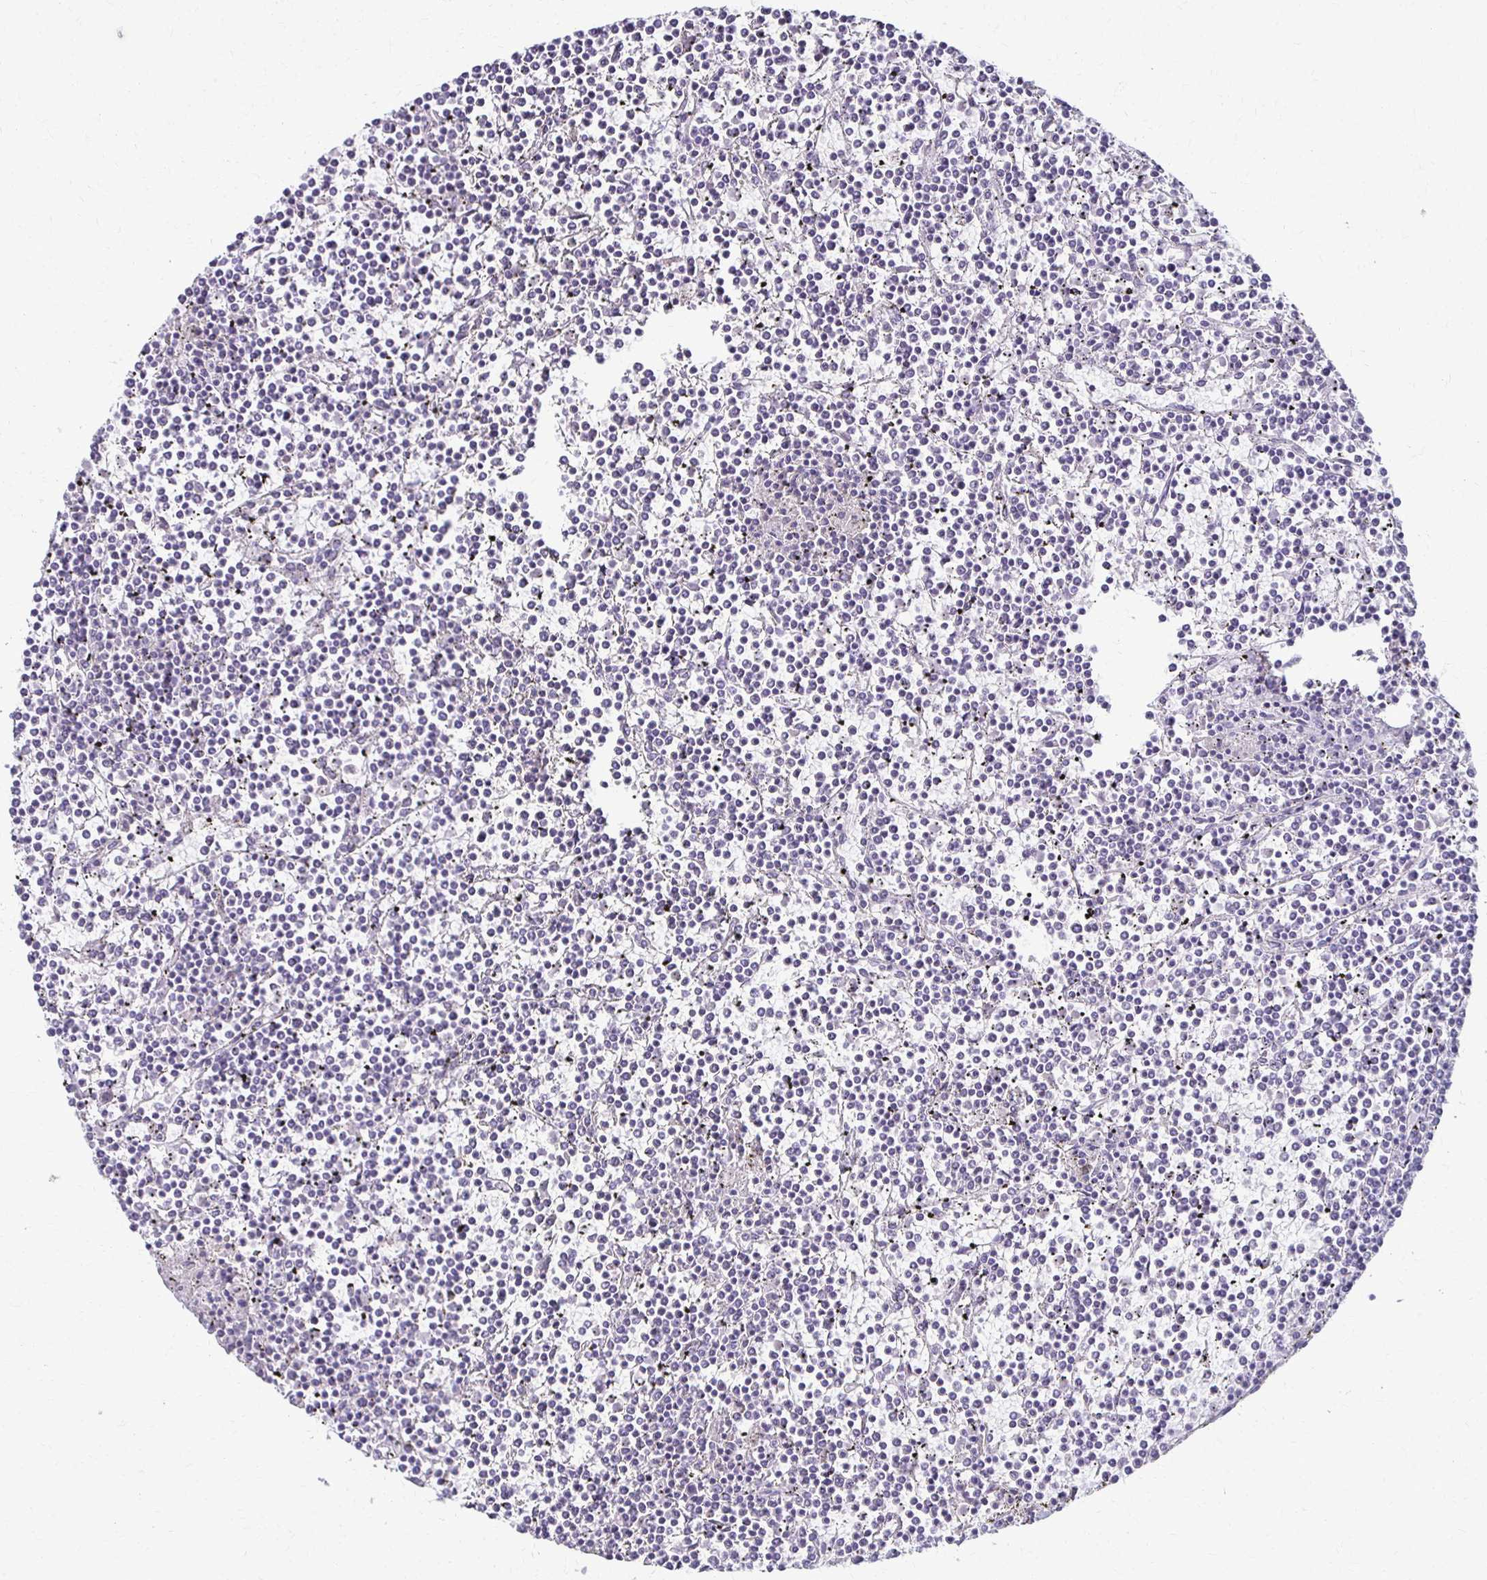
{"staining": {"intensity": "negative", "quantity": "none", "location": "none"}, "tissue": "lymphoma", "cell_type": "Tumor cells", "image_type": "cancer", "snomed": [{"axis": "morphology", "description": "Malignant lymphoma, non-Hodgkin's type, Low grade"}, {"axis": "topography", "description": "Spleen"}], "caption": "The photomicrograph demonstrates no significant positivity in tumor cells of lymphoma.", "gene": "FOXO4", "patient": {"sex": "female", "age": 19}}